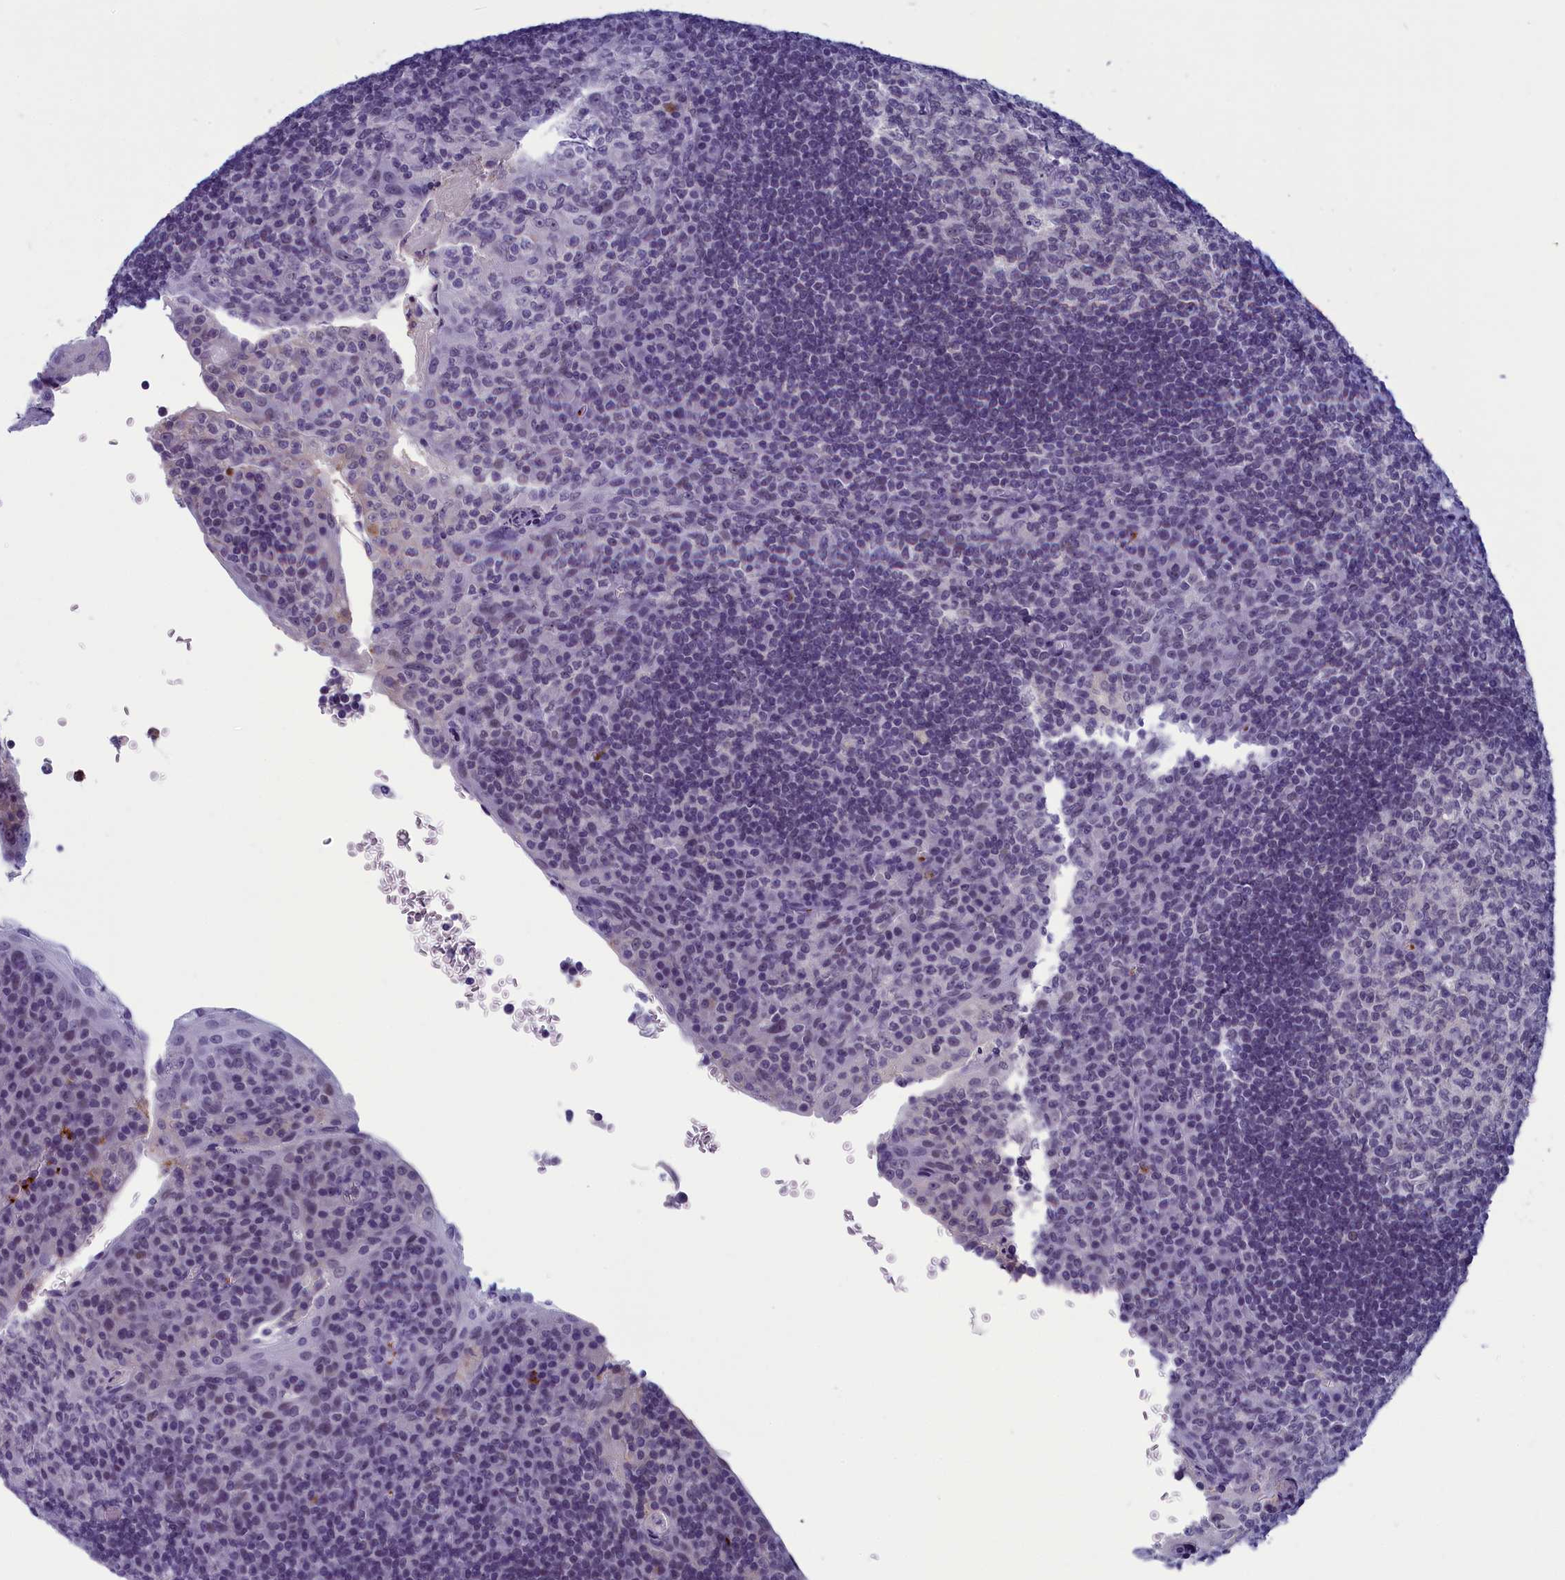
{"staining": {"intensity": "negative", "quantity": "none", "location": "none"}, "tissue": "tonsil", "cell_type": "Germinal center cells", "image_type": "normal", "snomed": [{"axis": "morphology", "description": "Normal tissue, NOS"}, {"axis": "topography", "description": "Tonsil"}], "caption": "An immunohistochemistry (IHC) photomicrograph of benign tonsil is shown. There is no staining in germinal center cells of tonsil.", "gene": "AIFM2", "patient": {"sex": "male", "age": 17}}